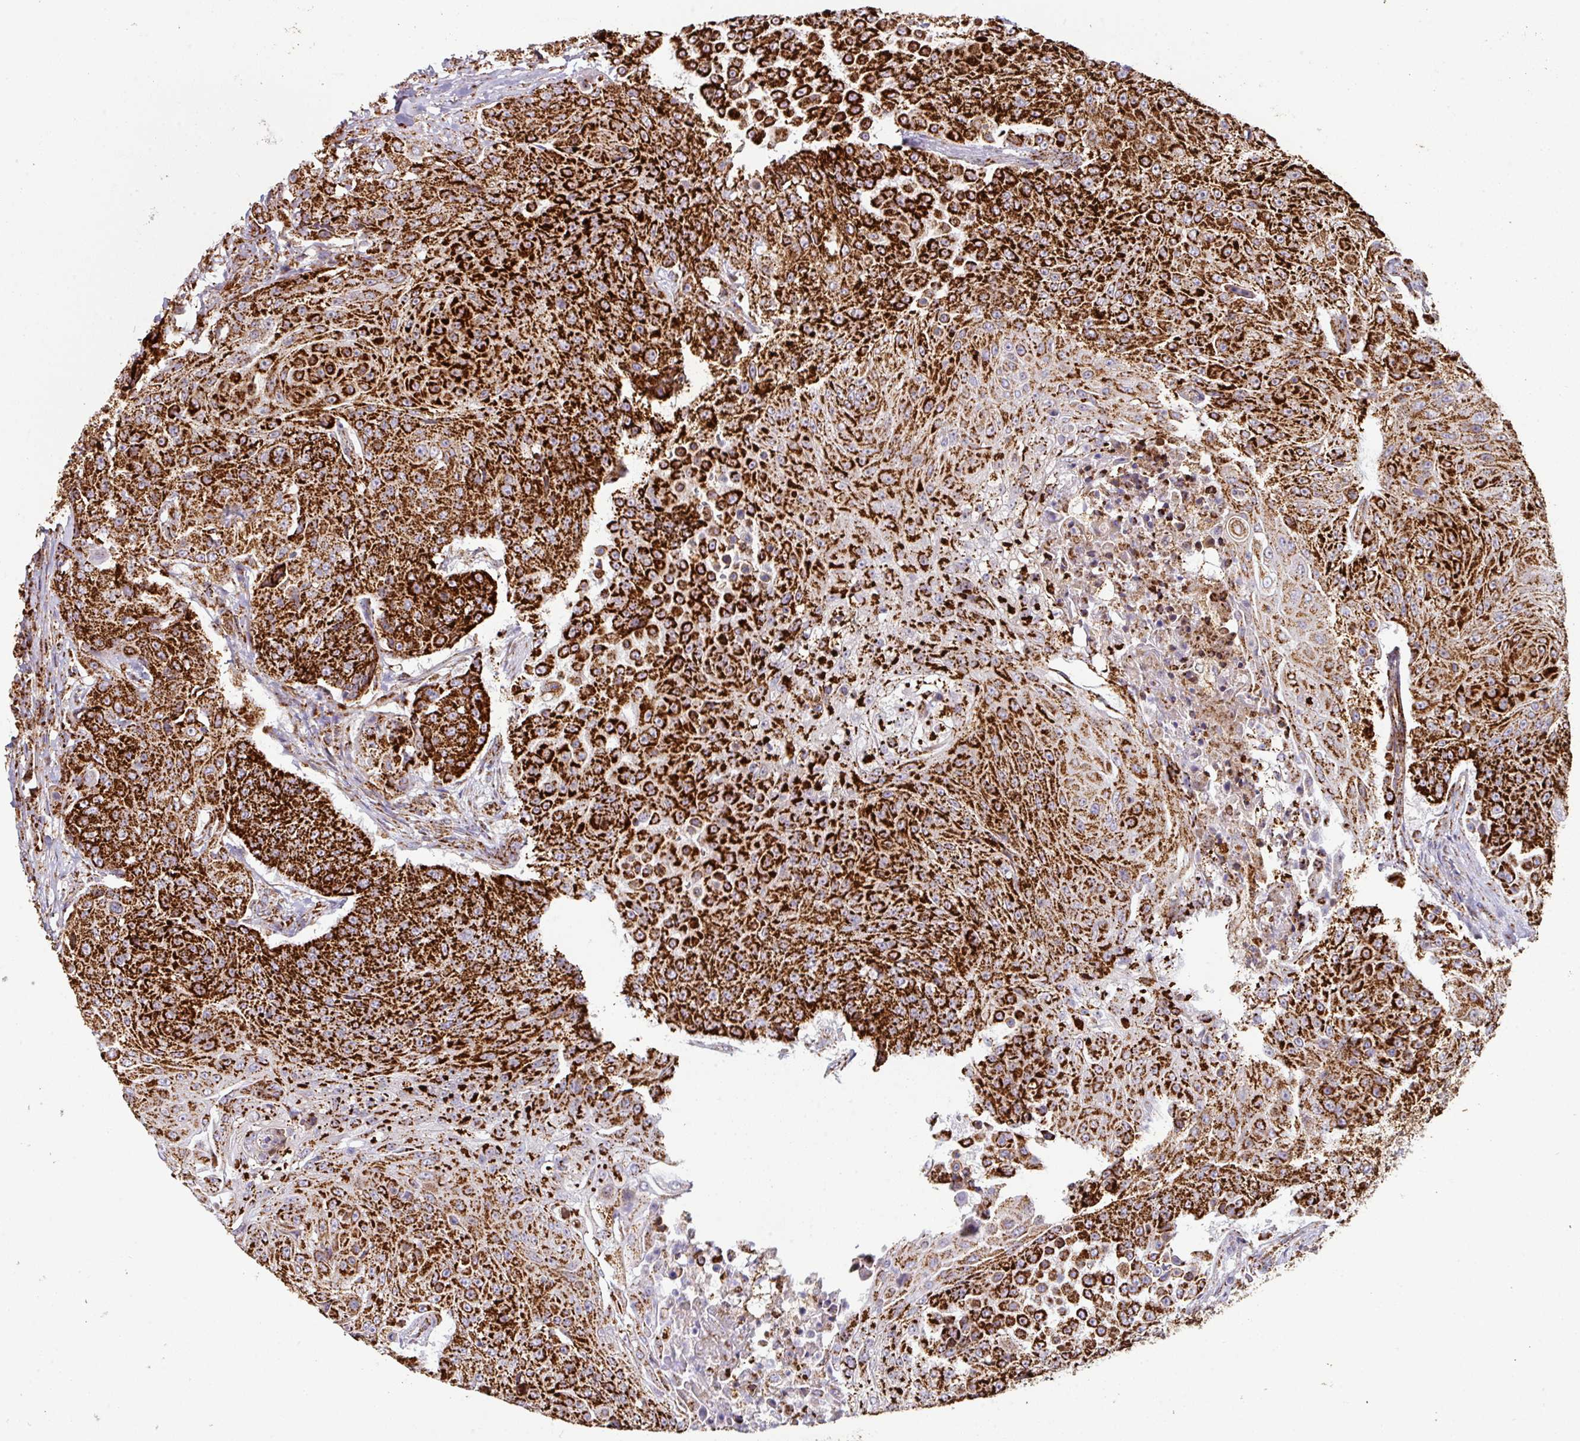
{"staining": {"intensity": "strong", "quantity": ">75%", "location": "cytoplasmic/membranous"}, "tissue": "urothelial cancer", "cell_type": "Tumor cells", "image_type": "cancer", "snomed": [{"axis": "morphology", "description": "Urothelial carcinoma, High grade"}, {"axis": "topography", "description": "Urinary bladder"}], "caption": "High-grade urothelial carcinoma stained with immunohistochemistry shows strong cytoplasmic/membranous expression in approximately >75% of tumor cells.", "gene": "TRAP1", "patient": {"sex": "female", "age": 63}}